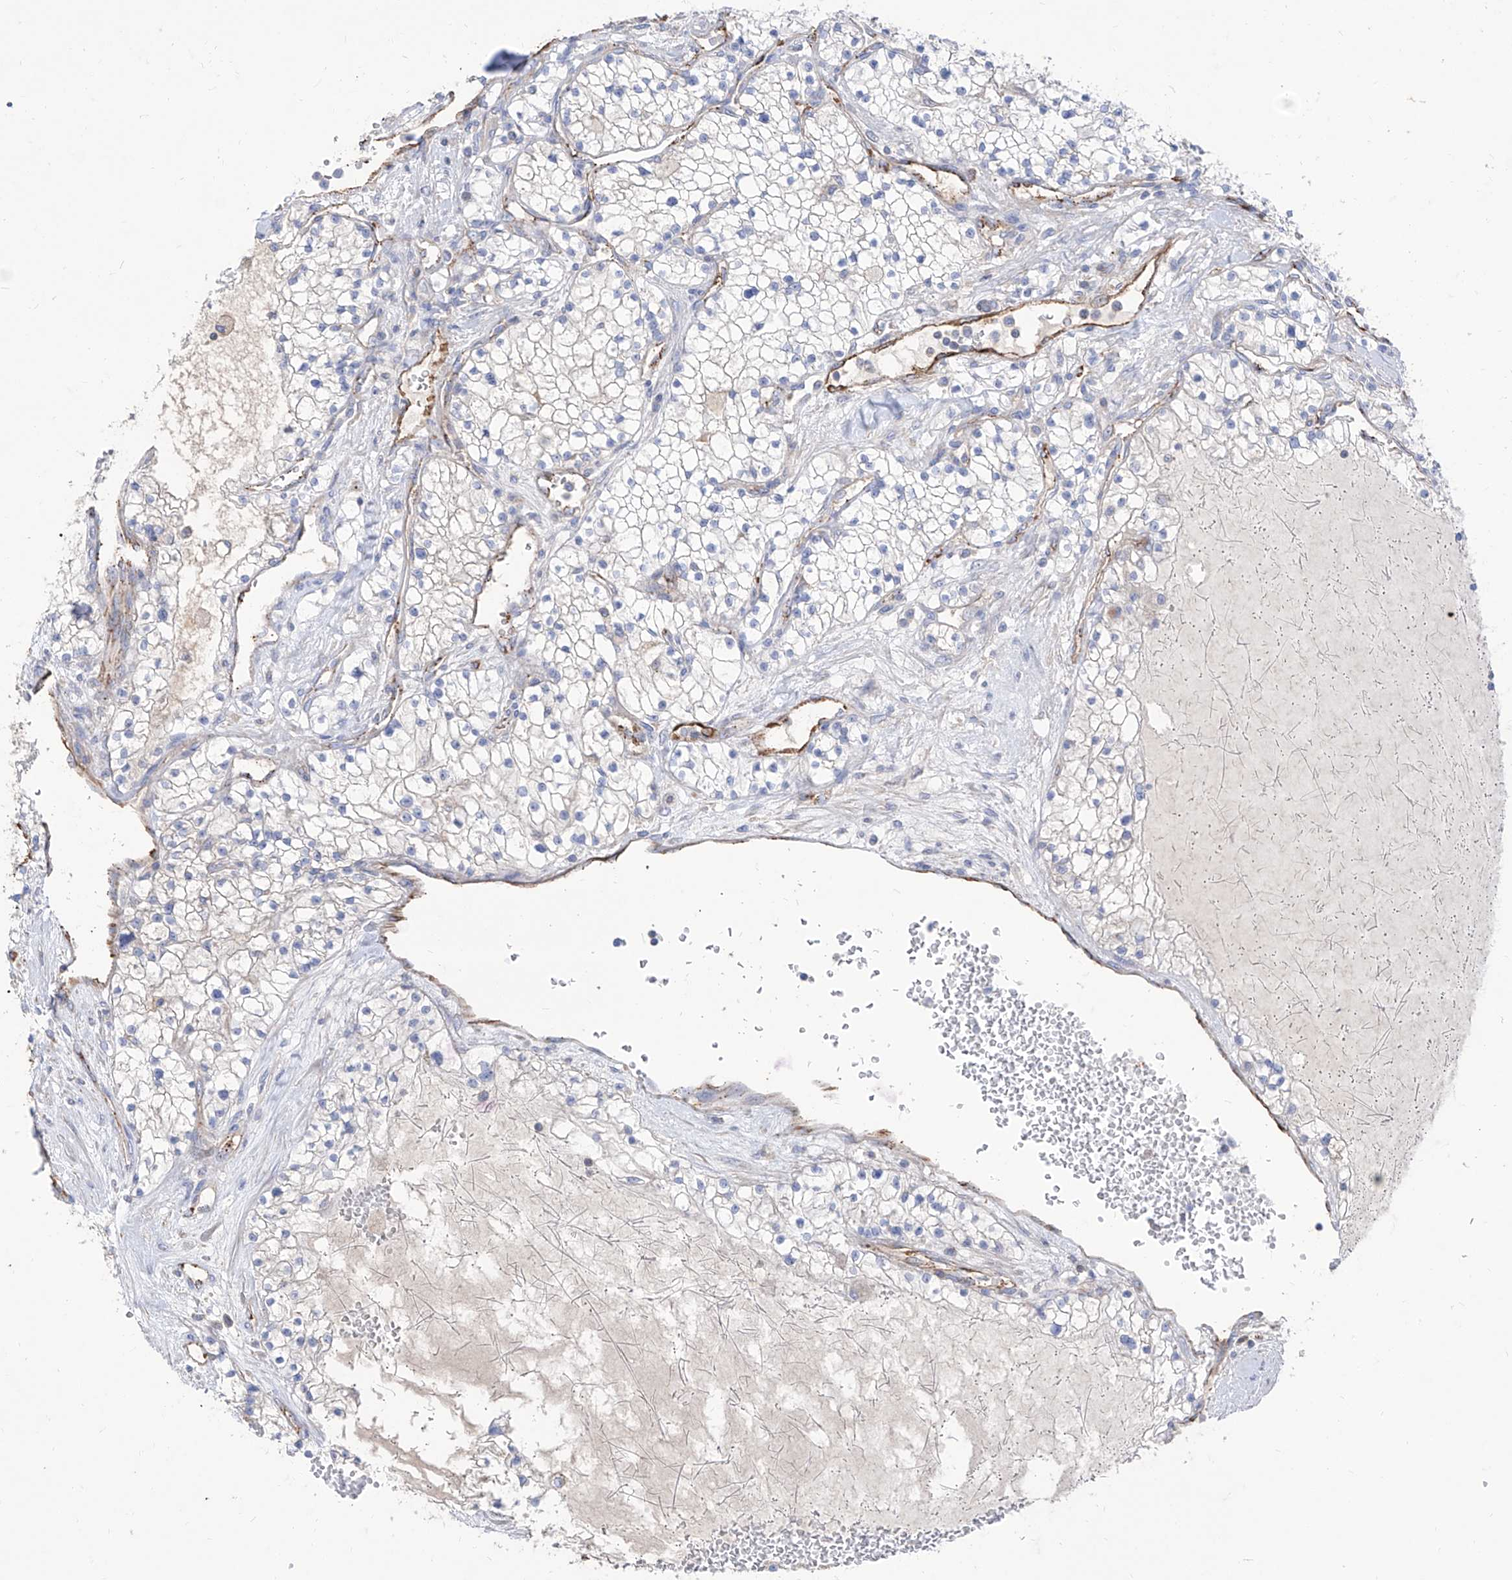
{"staining": {"intensity": "negative", "quantity": "none", "location": "none"}, "tissue": "renal cancer", "cell_type": "Tumor cells", "image_type": "cancer", "snomed": [{"axis": "morphology", "description": "Normal tissue, NOS"}, {"axis": "morphology", "description": "Adenocarcinoma, NOS"}, {"axis": "topography", "description": "Kidney"}], "caption": "This is an immunohistochemistry (IHC) photomicrograph of adenocarcinoma (renal). There is no staining in tumor cells.", "gene": "C1orf74", "patient": {"sex": "male", "age": 68}}